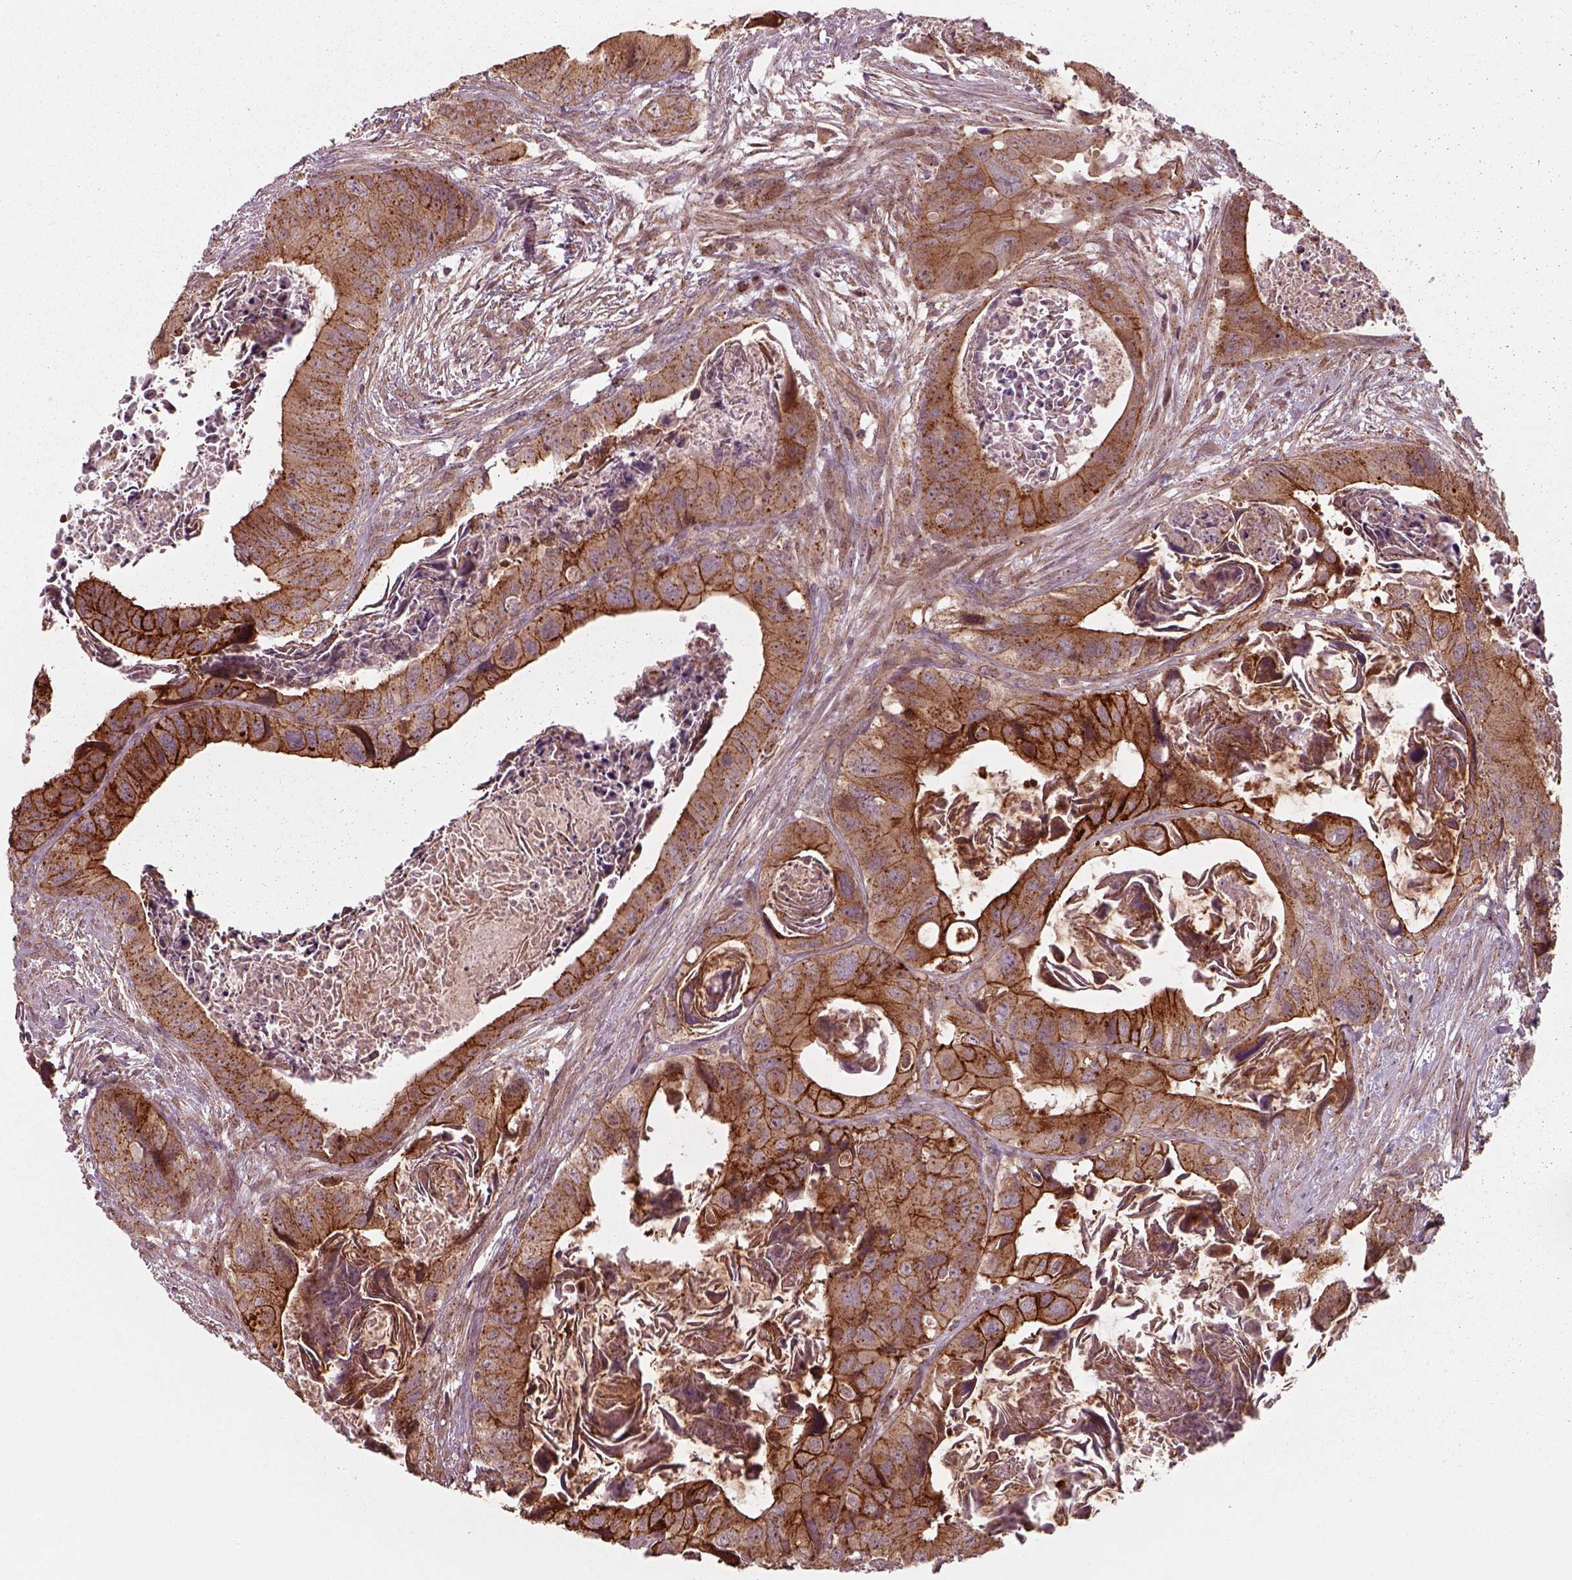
{"staining": {"intensity": "strong", "quantity": ">75%", "location": "cytoplasmic/membranous"}, "tissue": "colorectal cancer", "cell_type": "Tumor cells", "image_type": "cancer", "snomed": [{"axis": "morphology", "description": "Adenocarcinoma, NOS"}, {"axis": "topography", "description": "Rectum"}], "caption": "Tumor cells exhibit strong cytoplasmic/membranous staining in approximately >75% of cells in colorectal cancer (adenocarcinoma). The staining was performed using DAB (3,3'-diaminobenzidine), with brown indicating positive protein expression. Nuclei are stained blue with hematoxylin.", "gene": "CHMP3", "patient": {"sex": "male", "age": 64}}